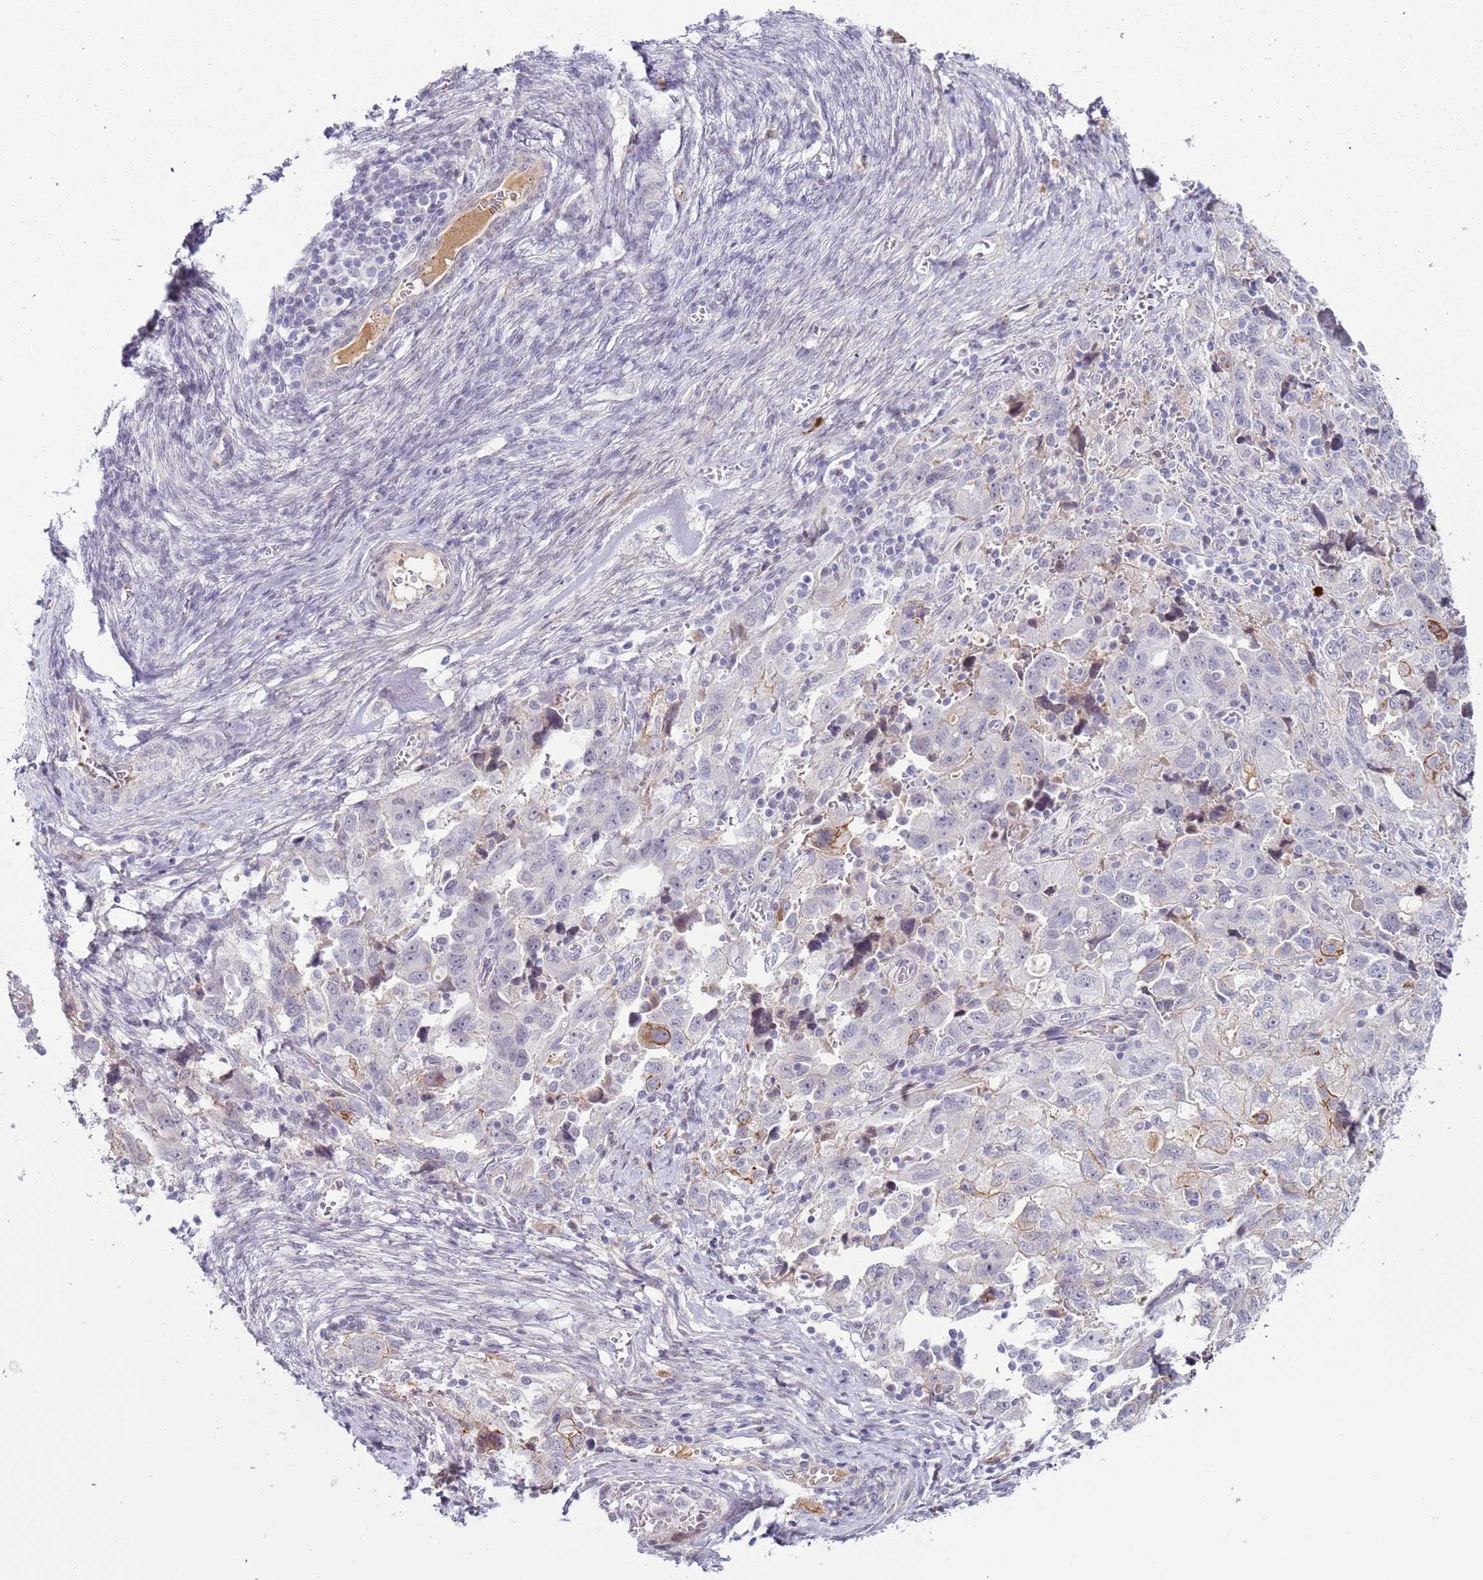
{"staining": {"intensity": "negative", "quantity": "none", "location": "none"}, "tissue": "ovarian cancer", "cell_type": "Tumor cells", "image_type": "cancer", "snomed": [{"axis": "morphology", "description": "Carcinoma, NOS"}, {"axis": "morphology", "description": "Cystadenocarcinoma, serous, NOS"}, {"axis": "topography", "description": "Ovary"}], "caption": "This is a micrograph of immunohistochemistry (IHC) staining of carcinoma (ovarian), which shows no staining in tumor cells. (DAB immunohistochemistry, high magnification).", "gene": "NPAP1", "patient": {"sex": "female", "age": 69}}